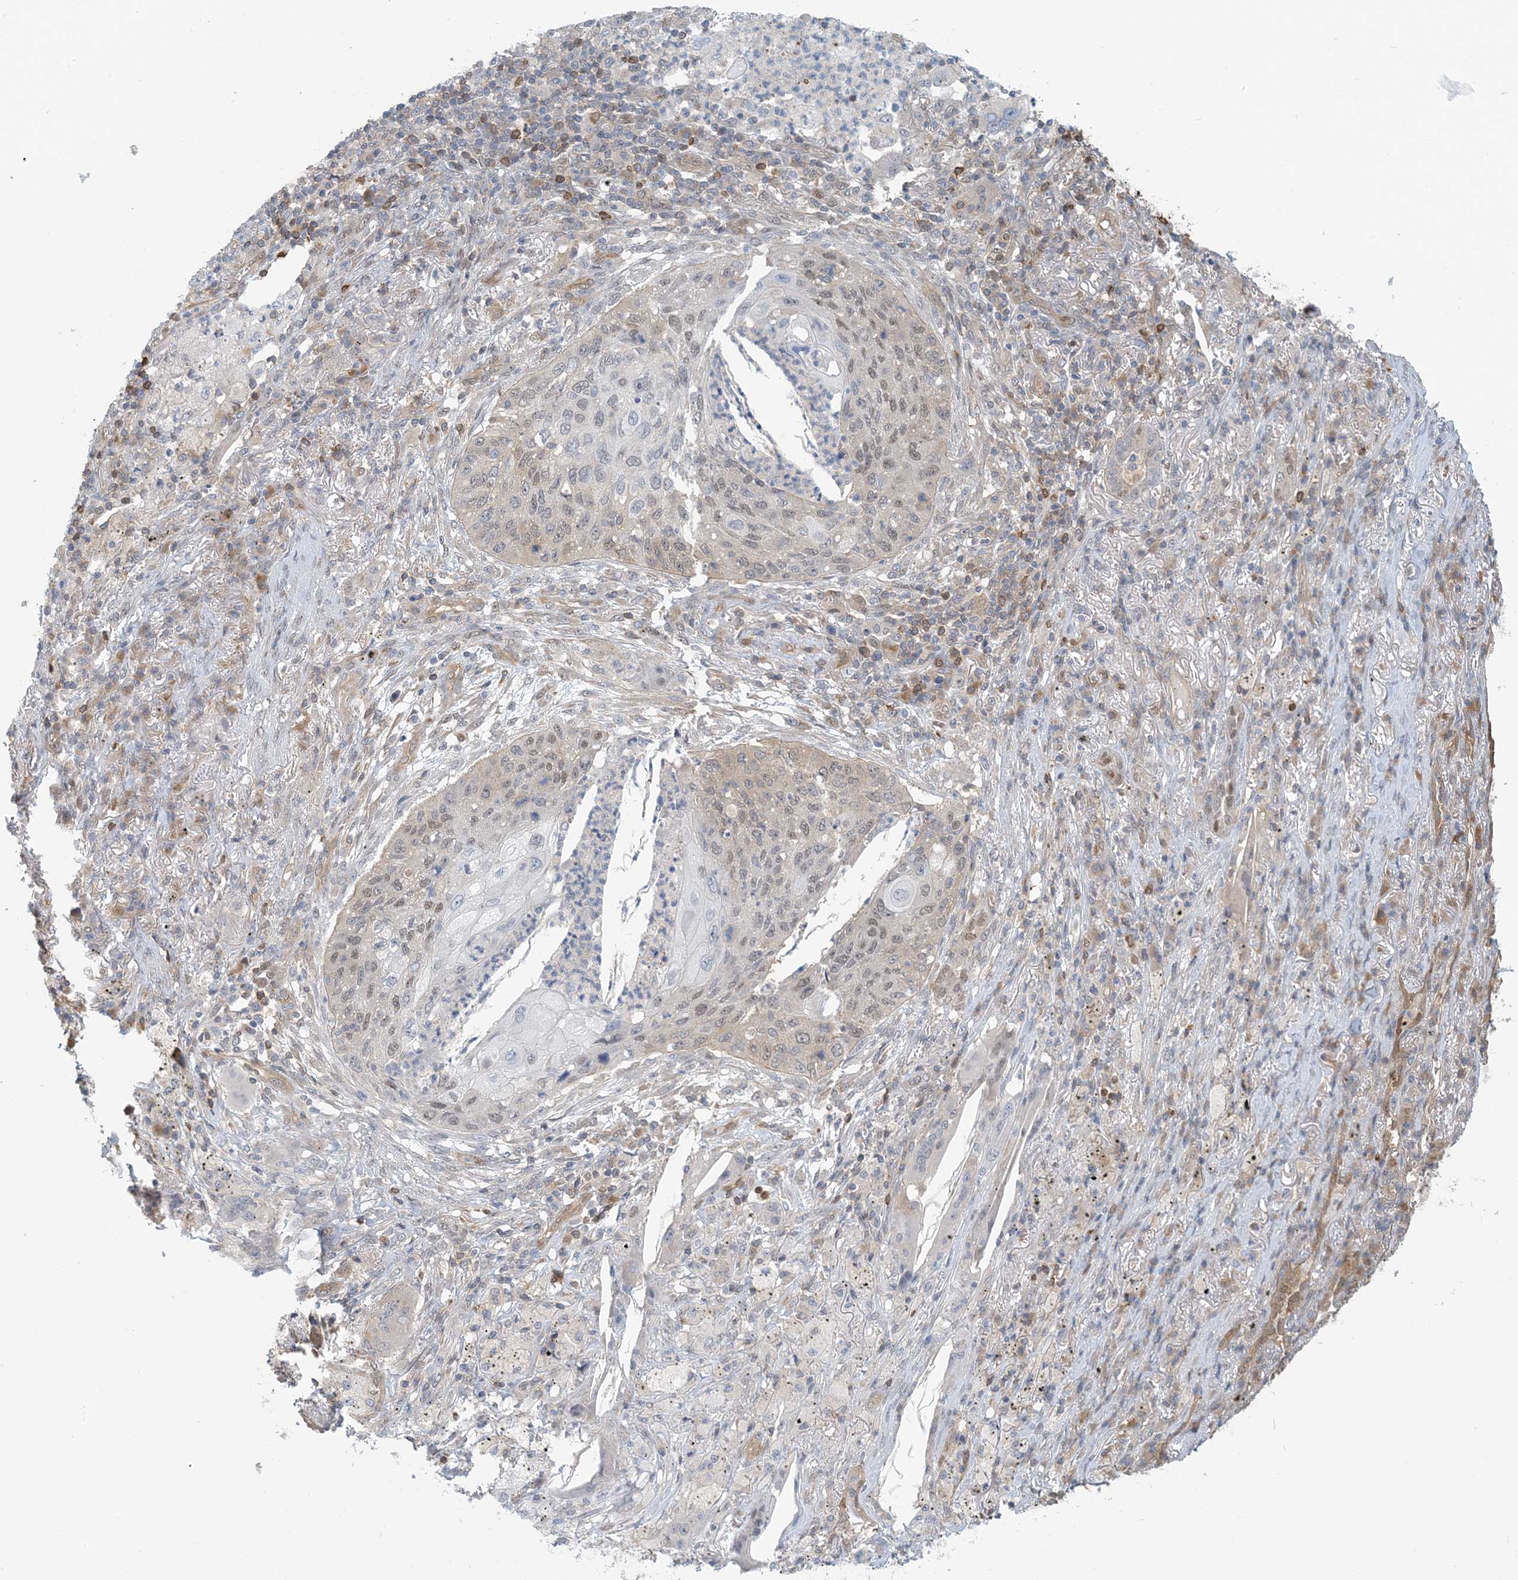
{"staining": {"intensity": "weak", "quantity": "25%-75%", "location": "nuclear"}, "tissue": "lung cancer", "cell_type": "Tumor cells", "image_type": "cancer", "snomed": [{"axis": "morphology", "description": "Squamous cell carcinoma, NOS"}, {"axis": "topography", "description": "Lung"}], "caption": "Lung squamous cell carcinoma stained with a brown dye demonstrates weak nuclear positive staining in about 25%-75% of tumor cells.", "gene": "ZC3H12A", "patient": {"sex": "female", "age": 63}}